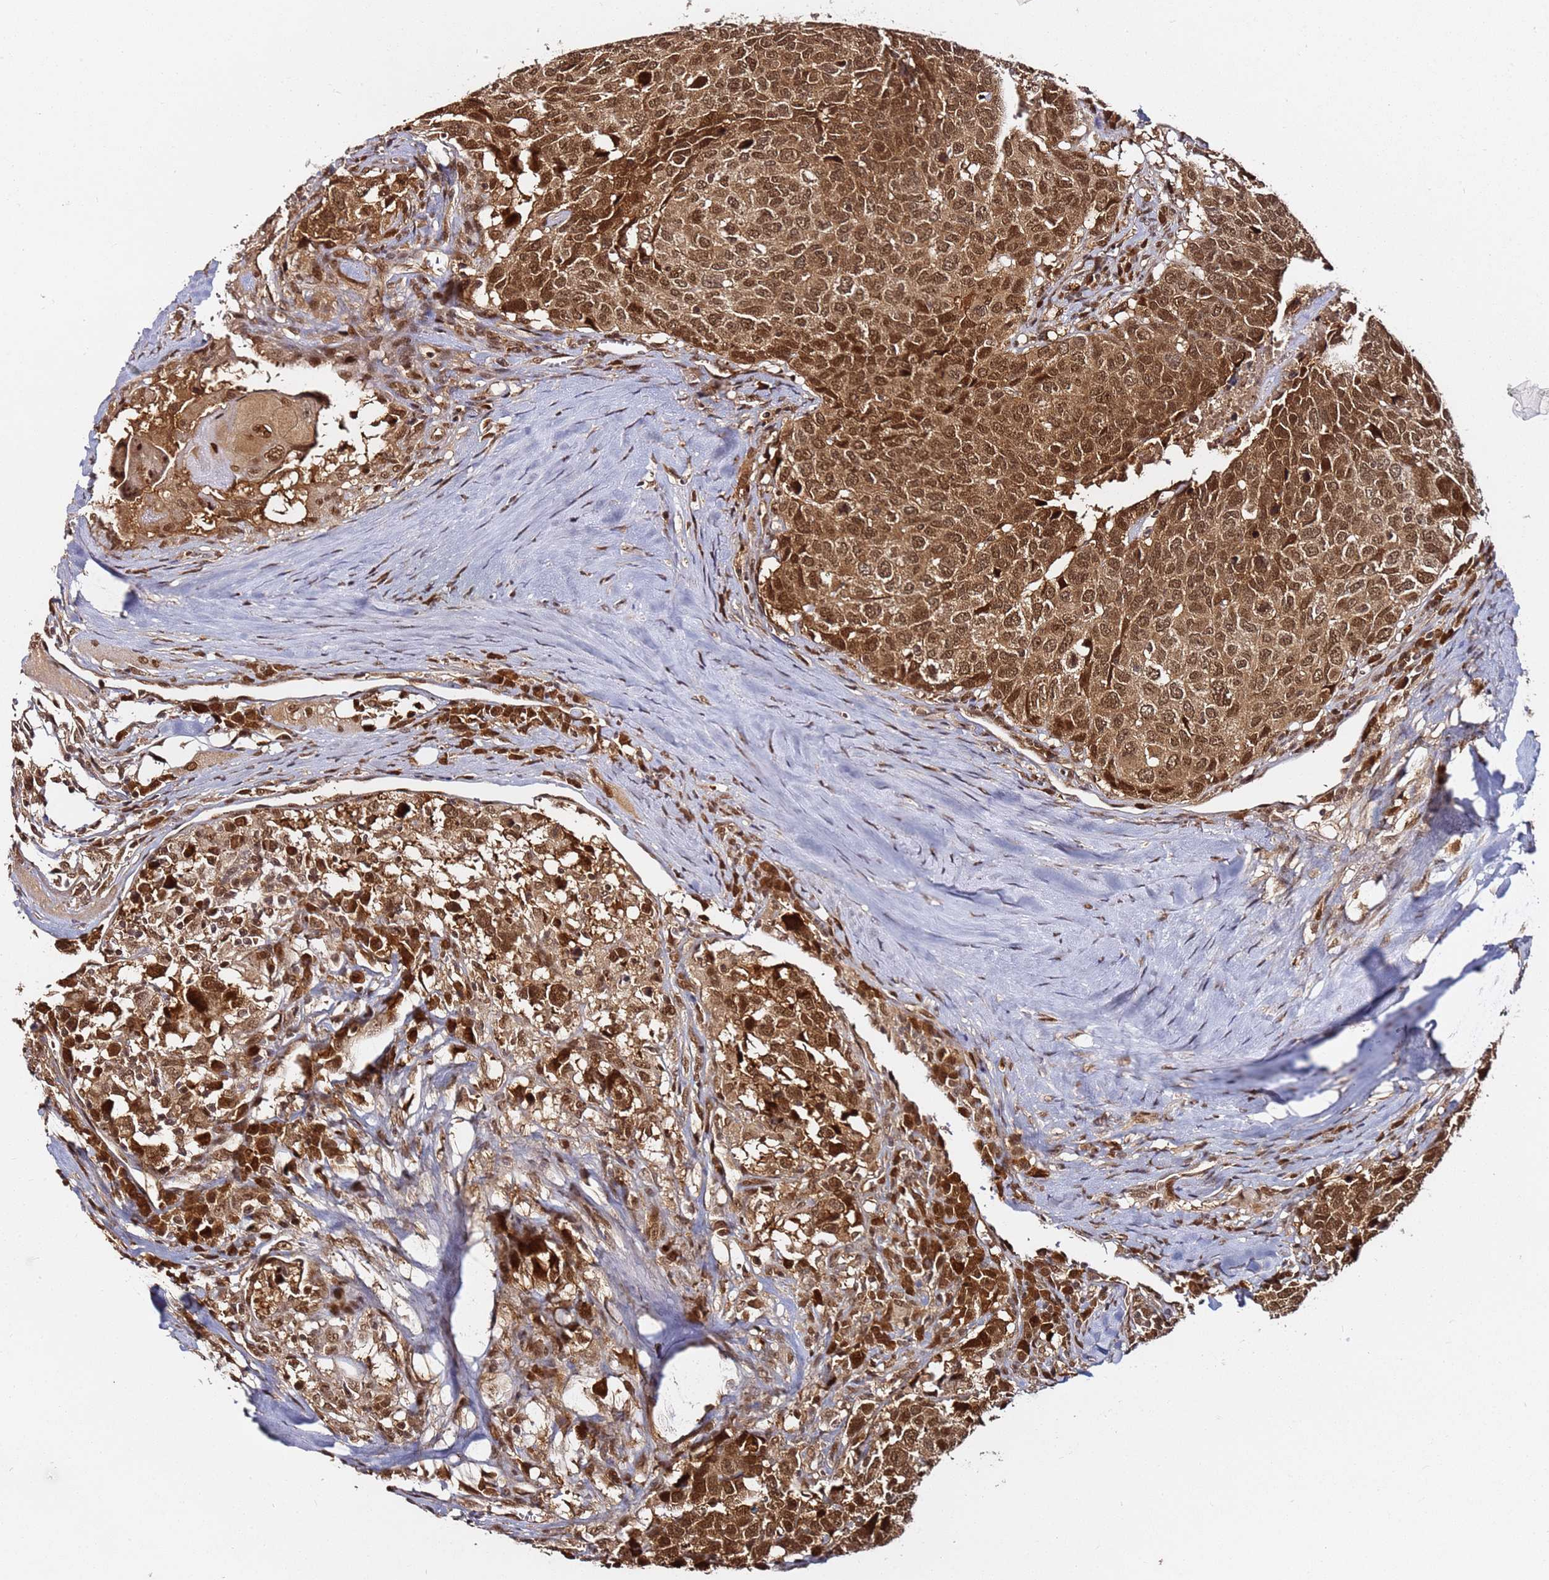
{"staining": {"intensity": "strong", "quantity": ">75%", "location": "cytoplasmic/membranous,nuclear"}, "tissue": "head and neck cancer", "cell_type": "Tumor cells", "image_type": "cancer", "snomed": [{"axis": "morphology", "description": "Squamous cell carcinoma, NOS"}, {"axis": "topography", "description": "Head-Neck"}], "caption": "The histopathology image shows a brown stain indicating the presence of a protein in the cytoplasmic/membranous and nuclear of tumor cells in head and neck squamous cell carcinoma.", "gene": "RGS18", "patient": {"sex": "male", "age": 66}}